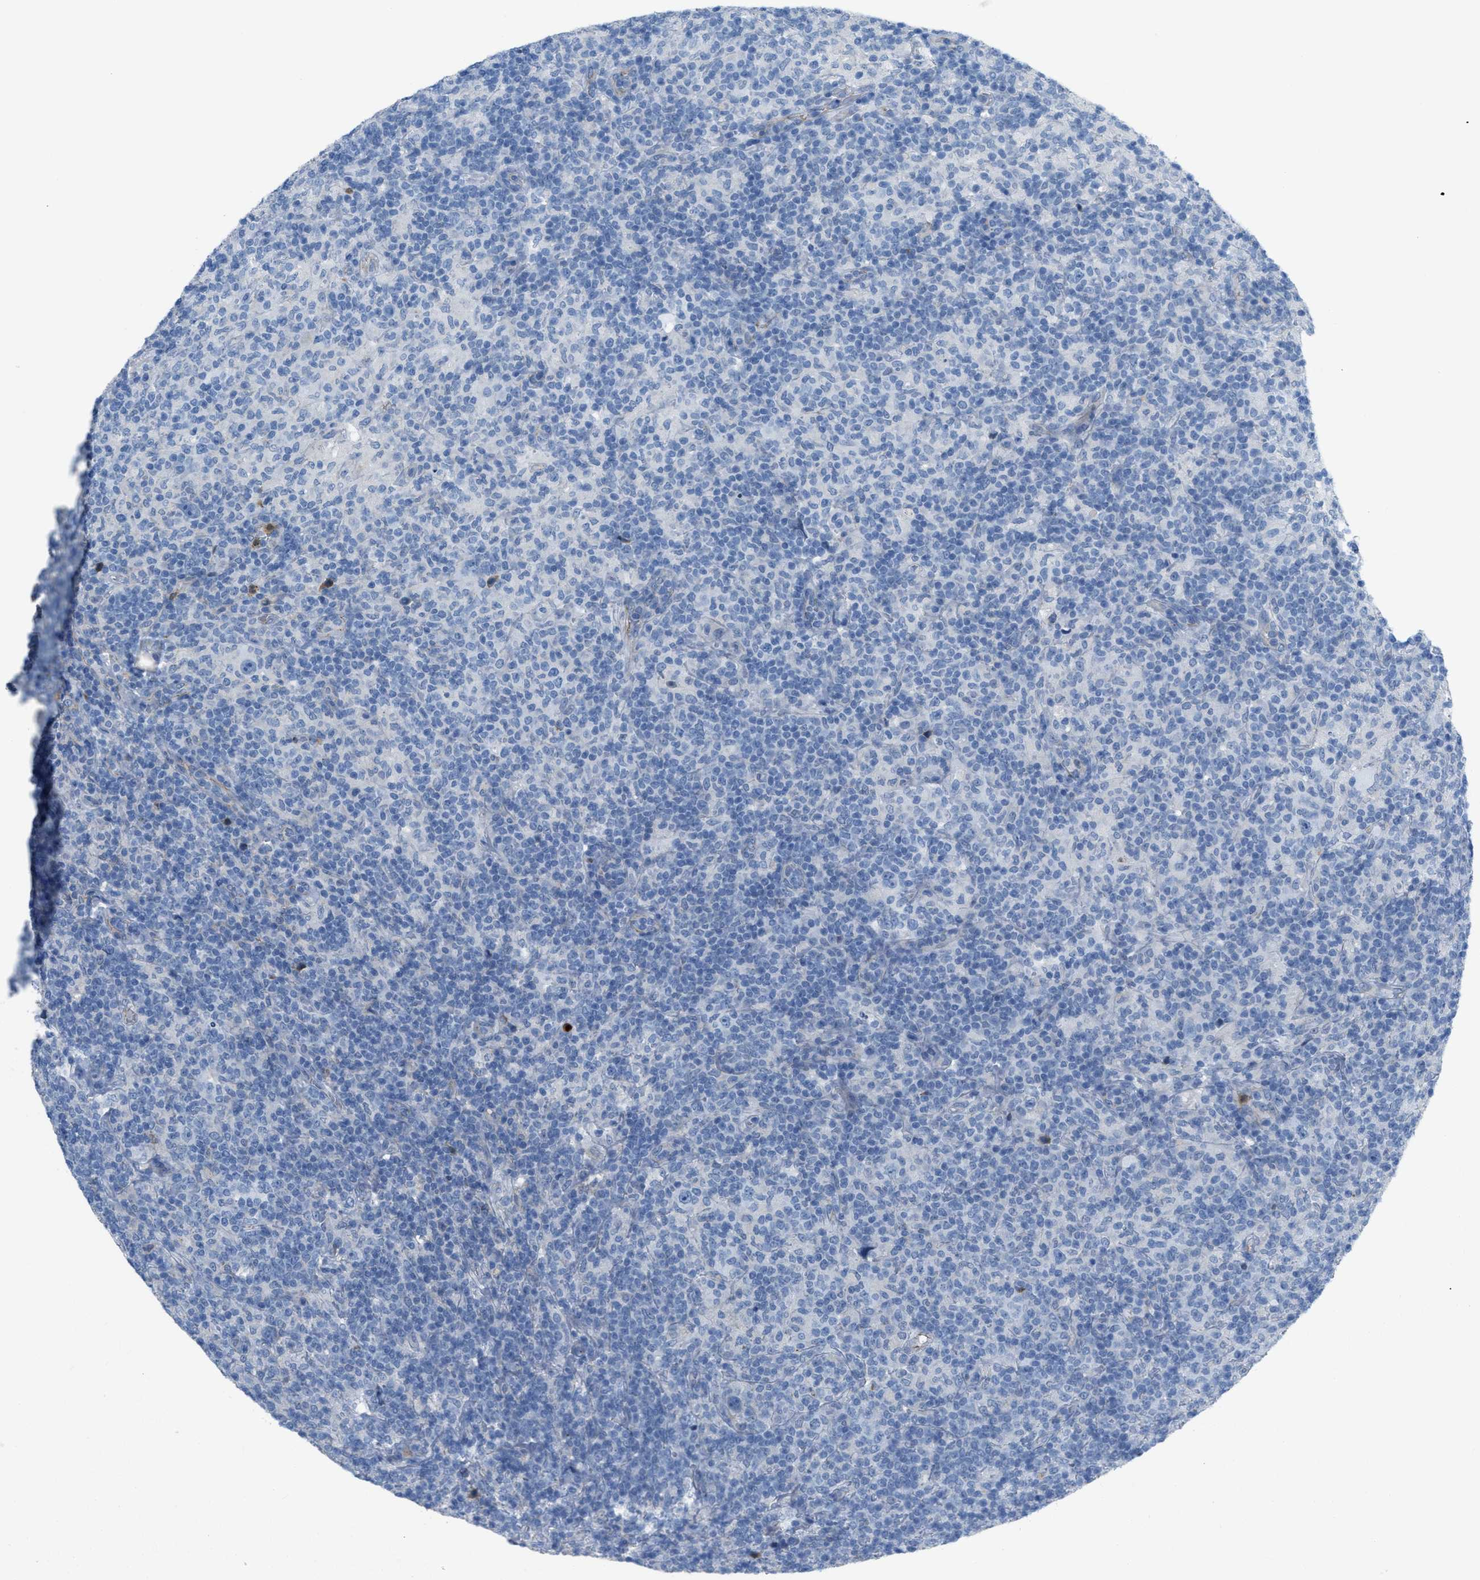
{"staining": {"intensity": "negative", "quantity": "none", "location": "none"}, "tissue": "lymphoma", "cell_type": "Tumor cells", "image_type": "cancer", "snomed": [{"axis": "morphology", "description": "Hodgkin's disease, NOS"}, {"axis": "topography", "description": "Lymph node"}], "caption": "High magnification brightfield microscopy of lymphoma stained with DAB (3,3'-diaminobenzidine) (brown) and counterstained with hematoxylin (blue): tumor cells show no significant positivity.", "gene": "CRB3", "patient": {"sex": "male", "age": 70}}